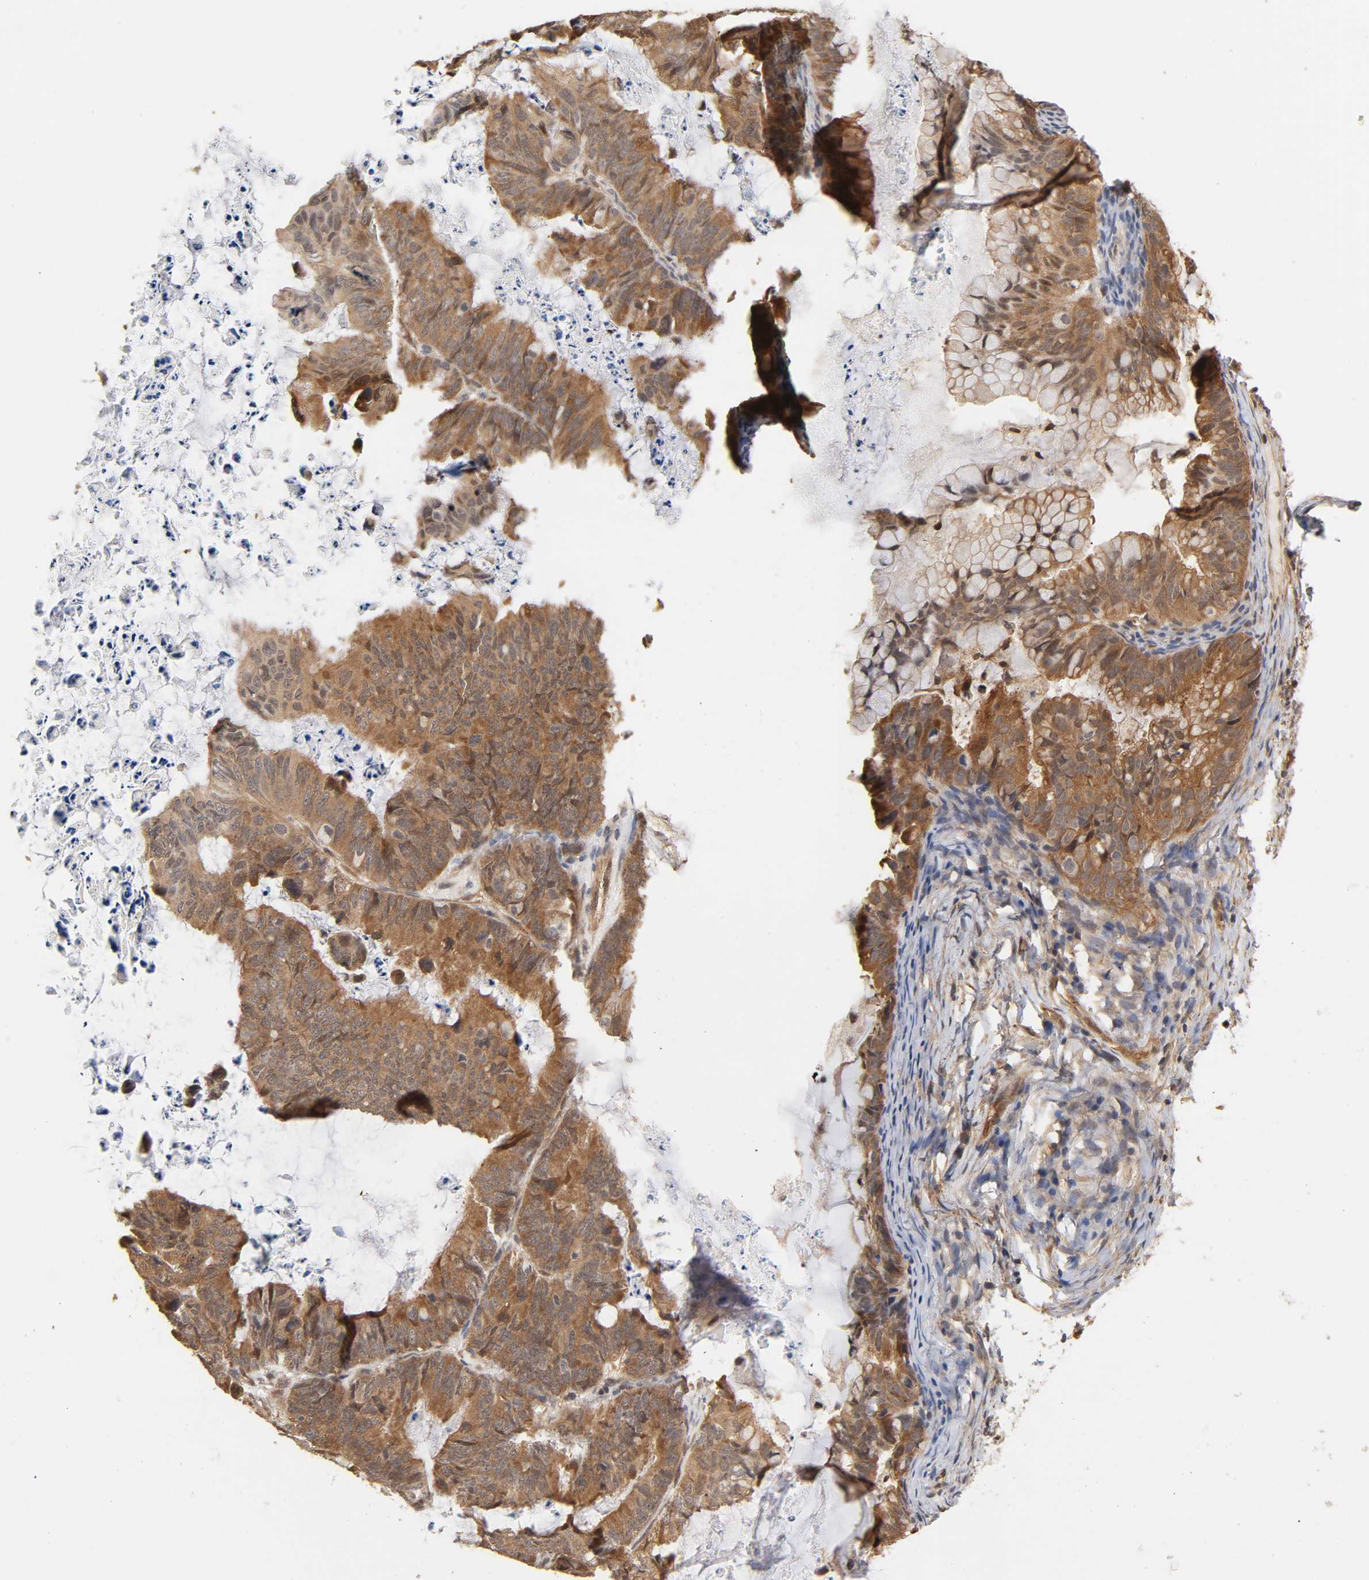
{"staining": {"intensity": "moderate", "quantity": ">75%", "location": "cytoplasmic/membranous"}, "tissue": "ovarian cancer", "cell_type": "Tumor cells", "image_type": "cancer", "snomed": [{"axis": "morphology", "description": "Cystadenocarcinoma, mucinous, NOS"}, {"axis": "topography", "description": "Ovary"}], "caption": "Approximately >75% of tumor cells in human ovarian cancer (mucinous cystadenocarcinoma) demonstrate moderate cytoplasmic/membranous protein staining as visualized by brown immunohistochemical staining.", "gene": "CDC37", "patient": {"sex": "female", "age": 36}}